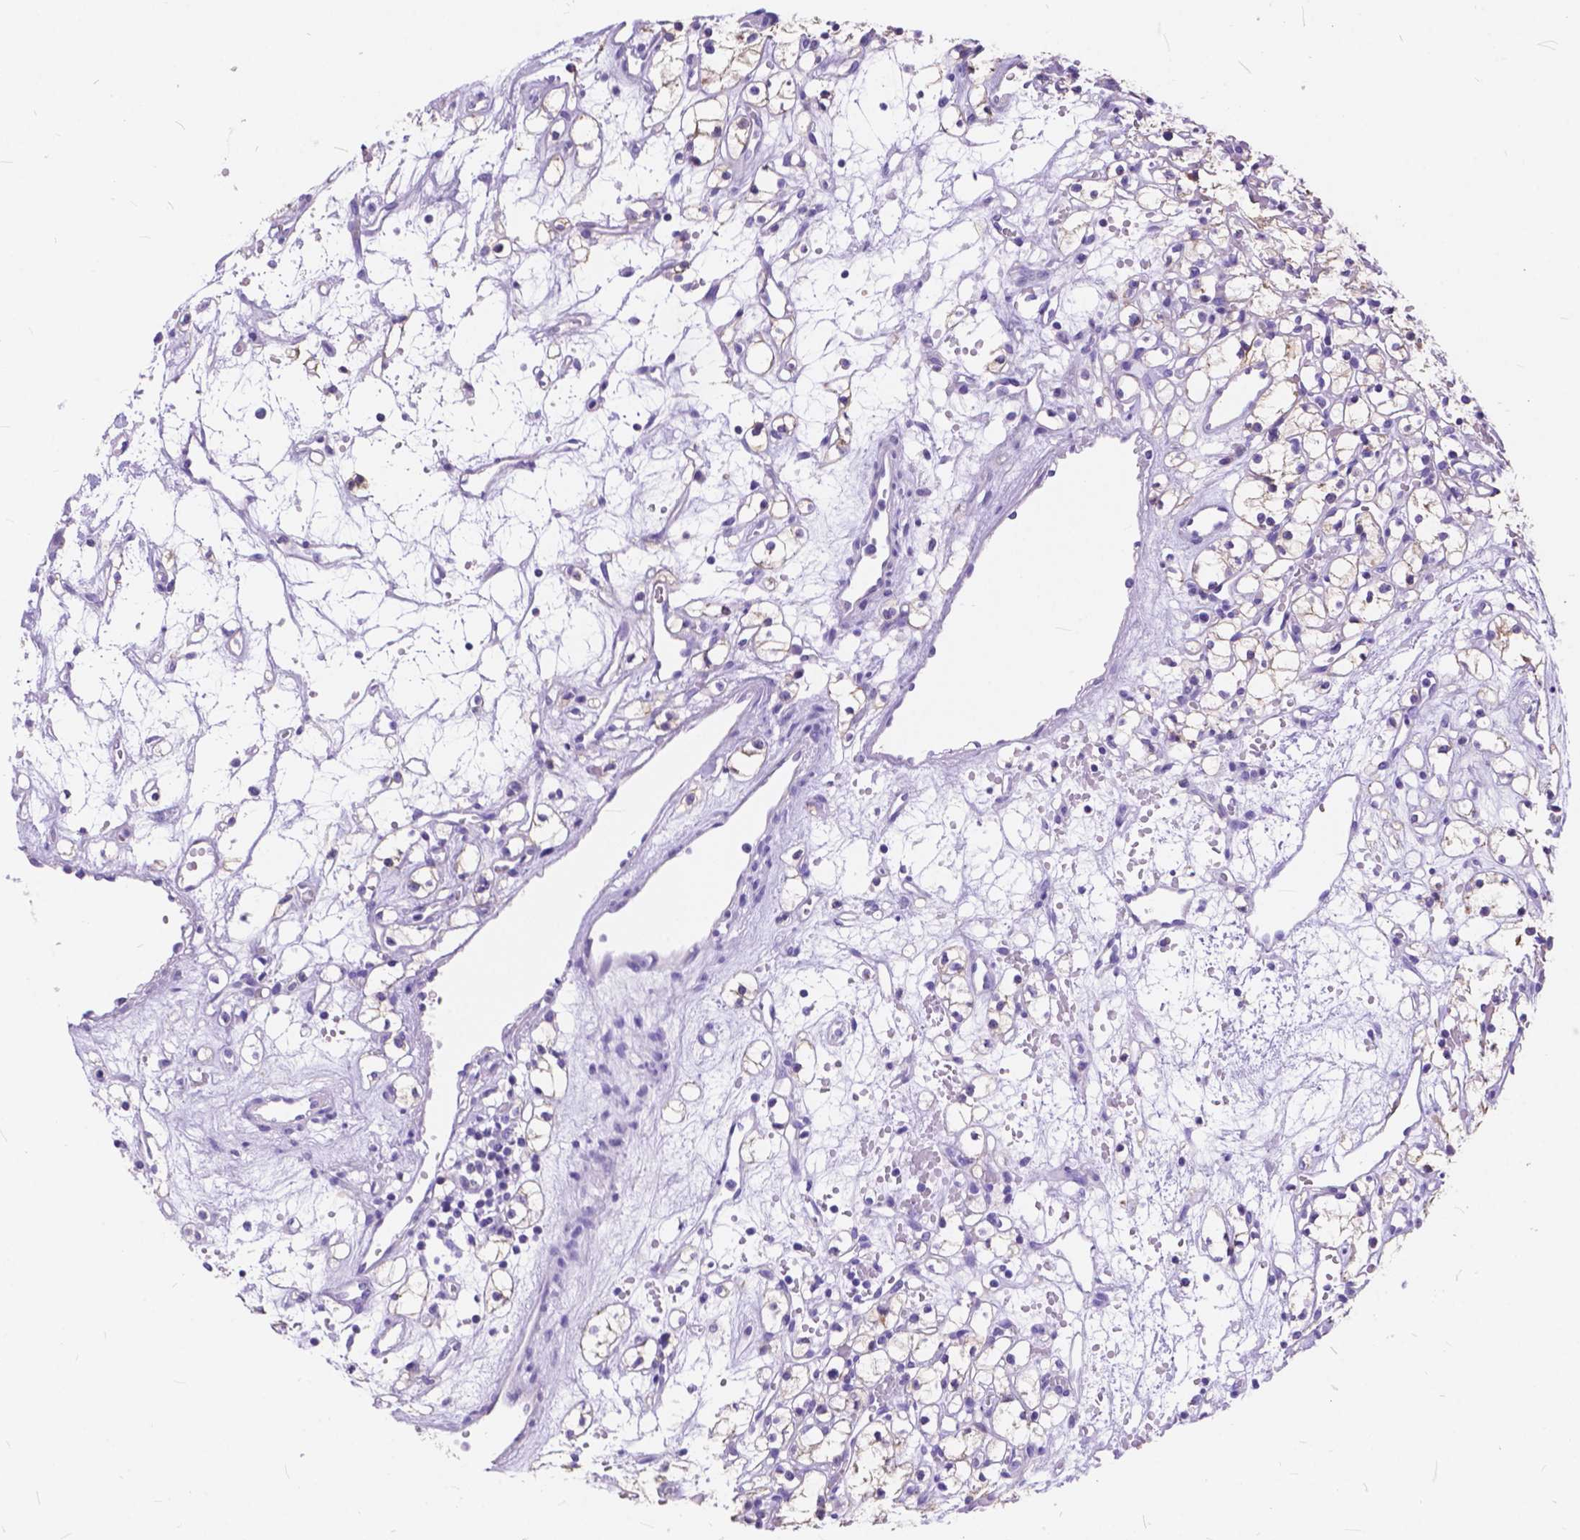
{"staining": {"intensity": "negative", "quantity": "none", "location": "none"}, "tissue": "renal cancer", "cell_type": "Tumor cells", "image_type": "cancer", "snomed": [{"axis": "morphology", "description": "Adenocarcinoma, NOS"}, {"axis": "topography", "description": "Kidney"}], "caption": "Immunohistochemistry of human renal adenocarcinoma displays no expression in tumor cells.", "gene": "FOXL2", "patient": {"sex": "female", "age": 59}}